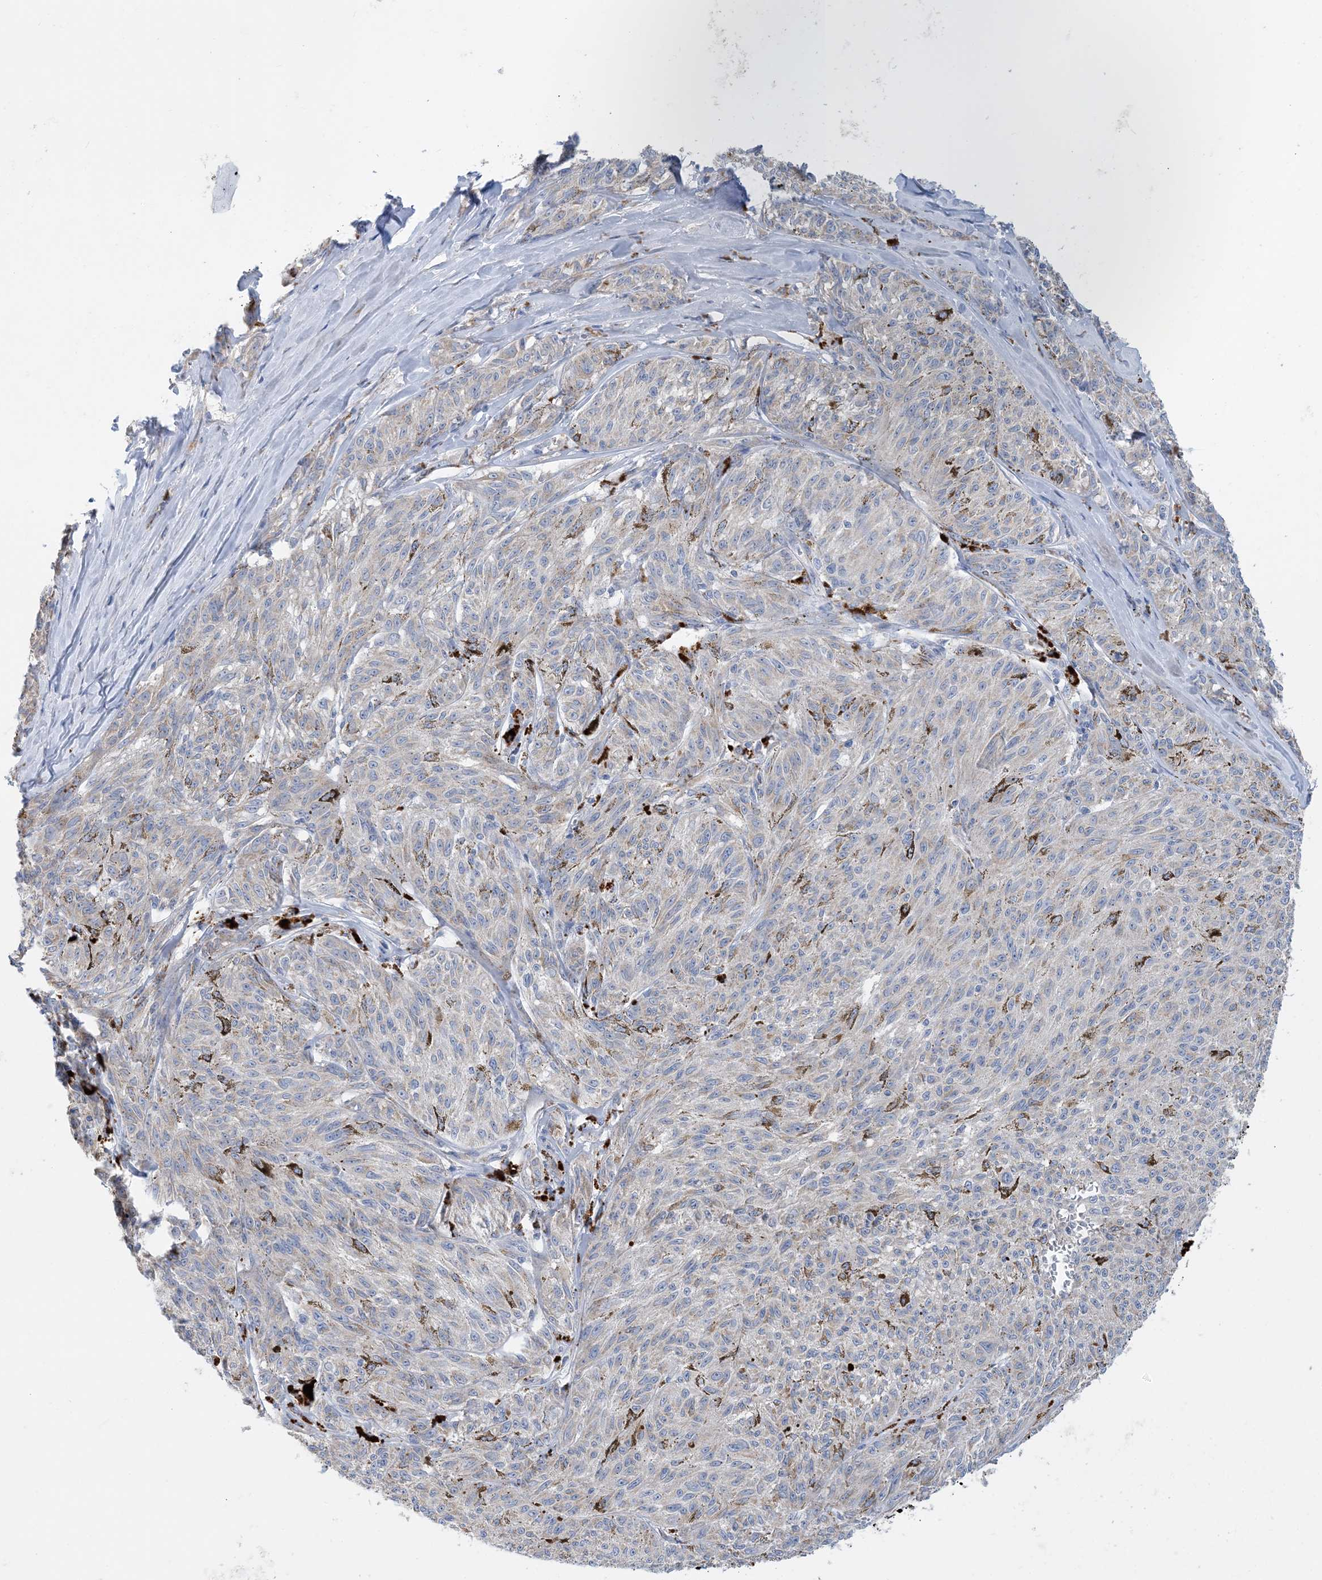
{"staining": {"intensity": "negative", "quantity": "none", "location": "none"}, "tissue": "melanoma", "cell_type": "Tumor cells", "image_type": "cancer", "snomed": [{"axis": "morphology", "description": "Malignant melanoma, NOS"}, {"axis": "topography", "description": "Skin"}], "caption": "Immunohistochemistry image of malignant melanoma stained for a protein (brown), which displays no expression in tumor cells.", "gene": "ZCCHC18", "patient": {"sex": "female", "age": 72}}